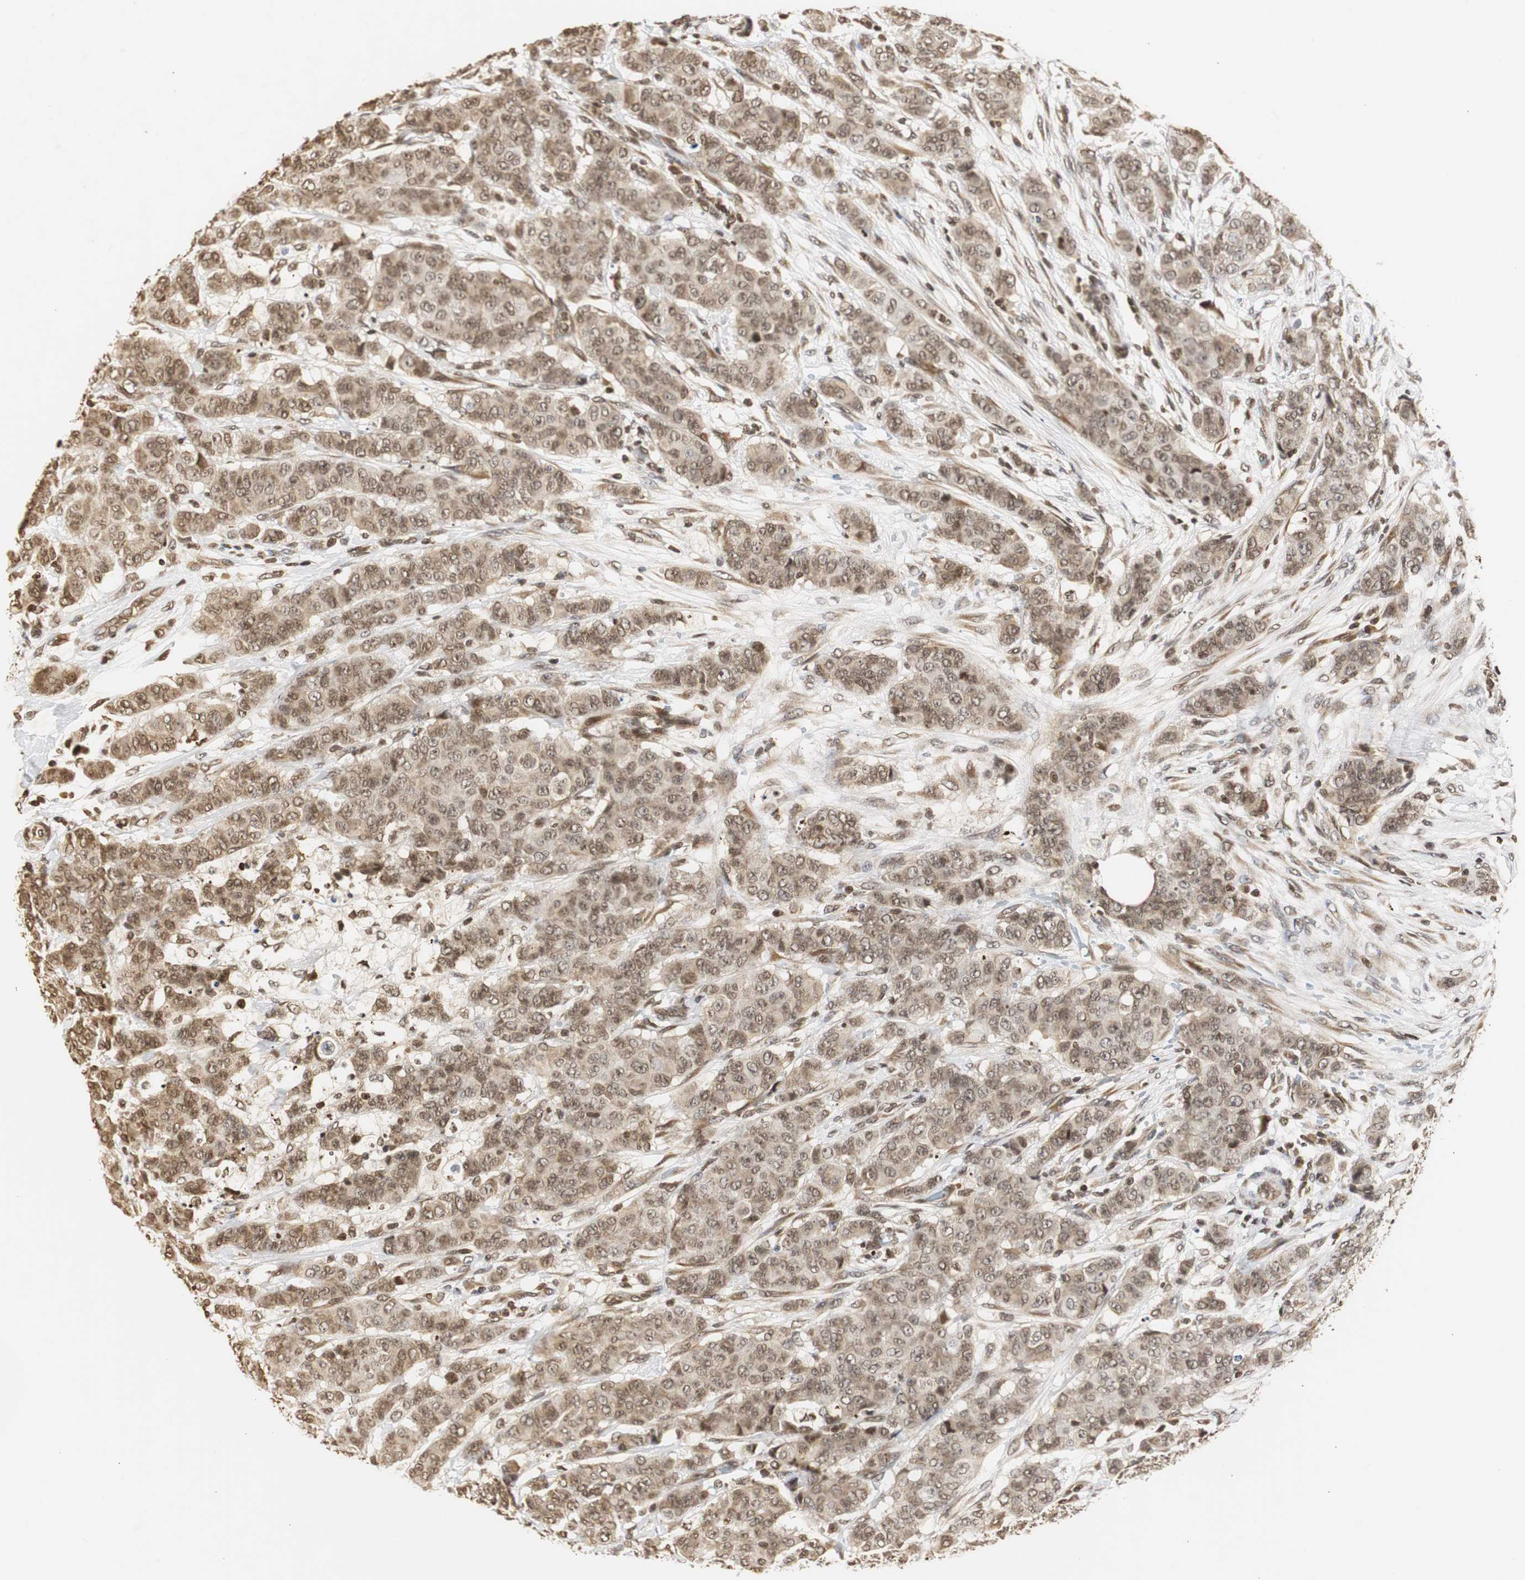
{"staining": {"intensity": "moderate", "quantity": ">75%", "location": "cytoplasmic/membranous,nuclear"}, "tissue": "breast cancer", "cell_type": "Tumor cells", "image_type": "cancer", "snomed": [{"axis": "morphology", "description": "Duct carcinoma"}, {"axis": "topography", "description": "Breast"}], "caption": "A high-resolution image shows immunohistochemistry staining of breast cancer (intraductal carcinoma), which reveals moderate cytoplasmic/membranous and nuclear staining in about >75% of tumor cells. The protein of interest is stained brown, and the nuclei are stained in blue (DAB IHC with brightfield microscopy, high magnification).", "gene": "ZFC3H1", "patient": {"sex": "female", "age": 40}}